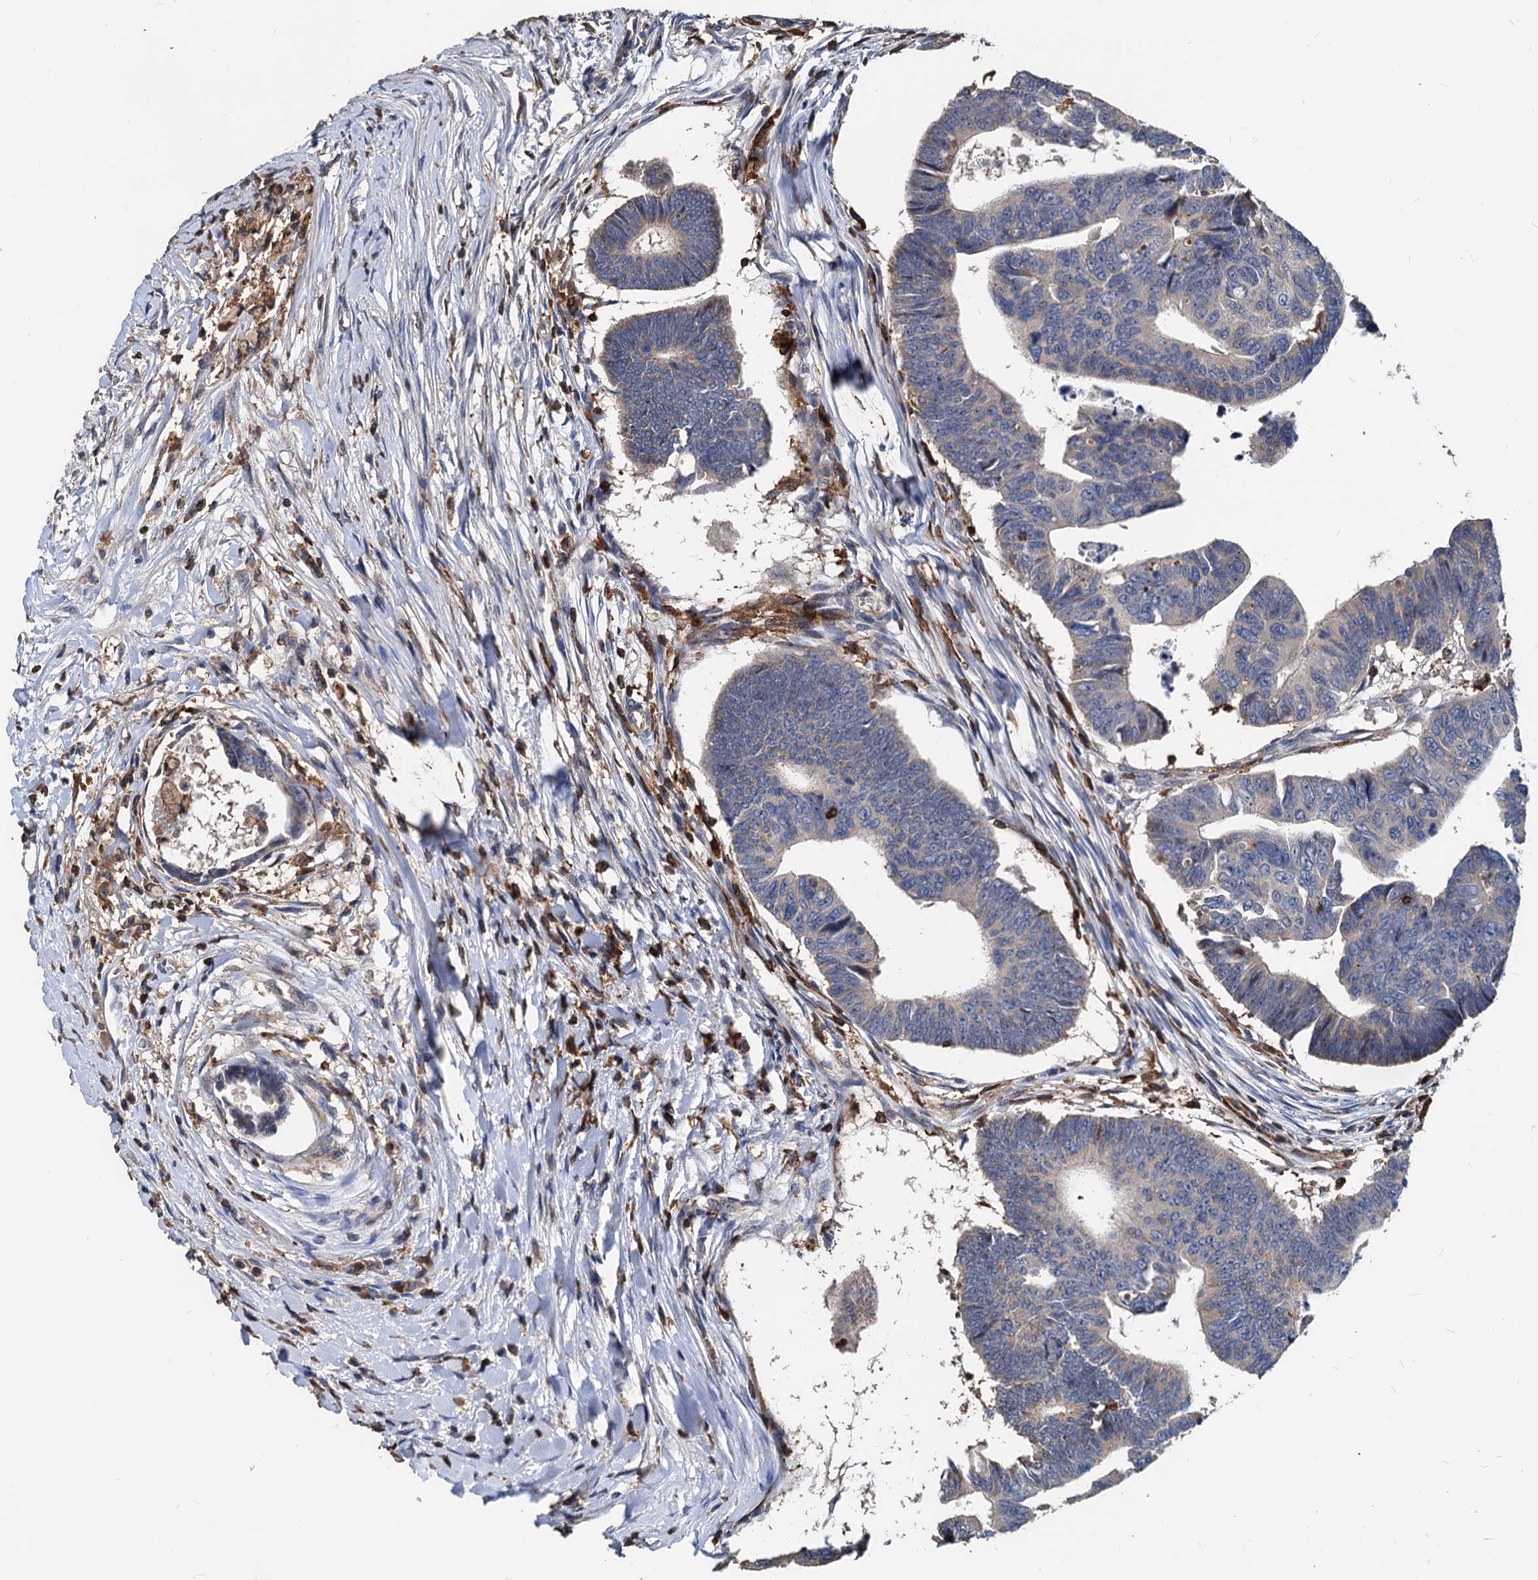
{"staining": {"intensity": "negative", "quantity": "none", "location": "none"}, "tissue": "colorectal cancer", "cell_type": "Tumor cells", "image_type": "cancer", "snomed": [{"axis": "morphology", "description": "Adenocarcinoma, NOS"}, {"axis": "topography", "description": "Rectum"}], "caption": "IHC of colorectal cancer (adenocarcinoma) reveals no expression in tumor cells.", "gene": "LCP2", "patient": {"sex": "female", "age": 65}}